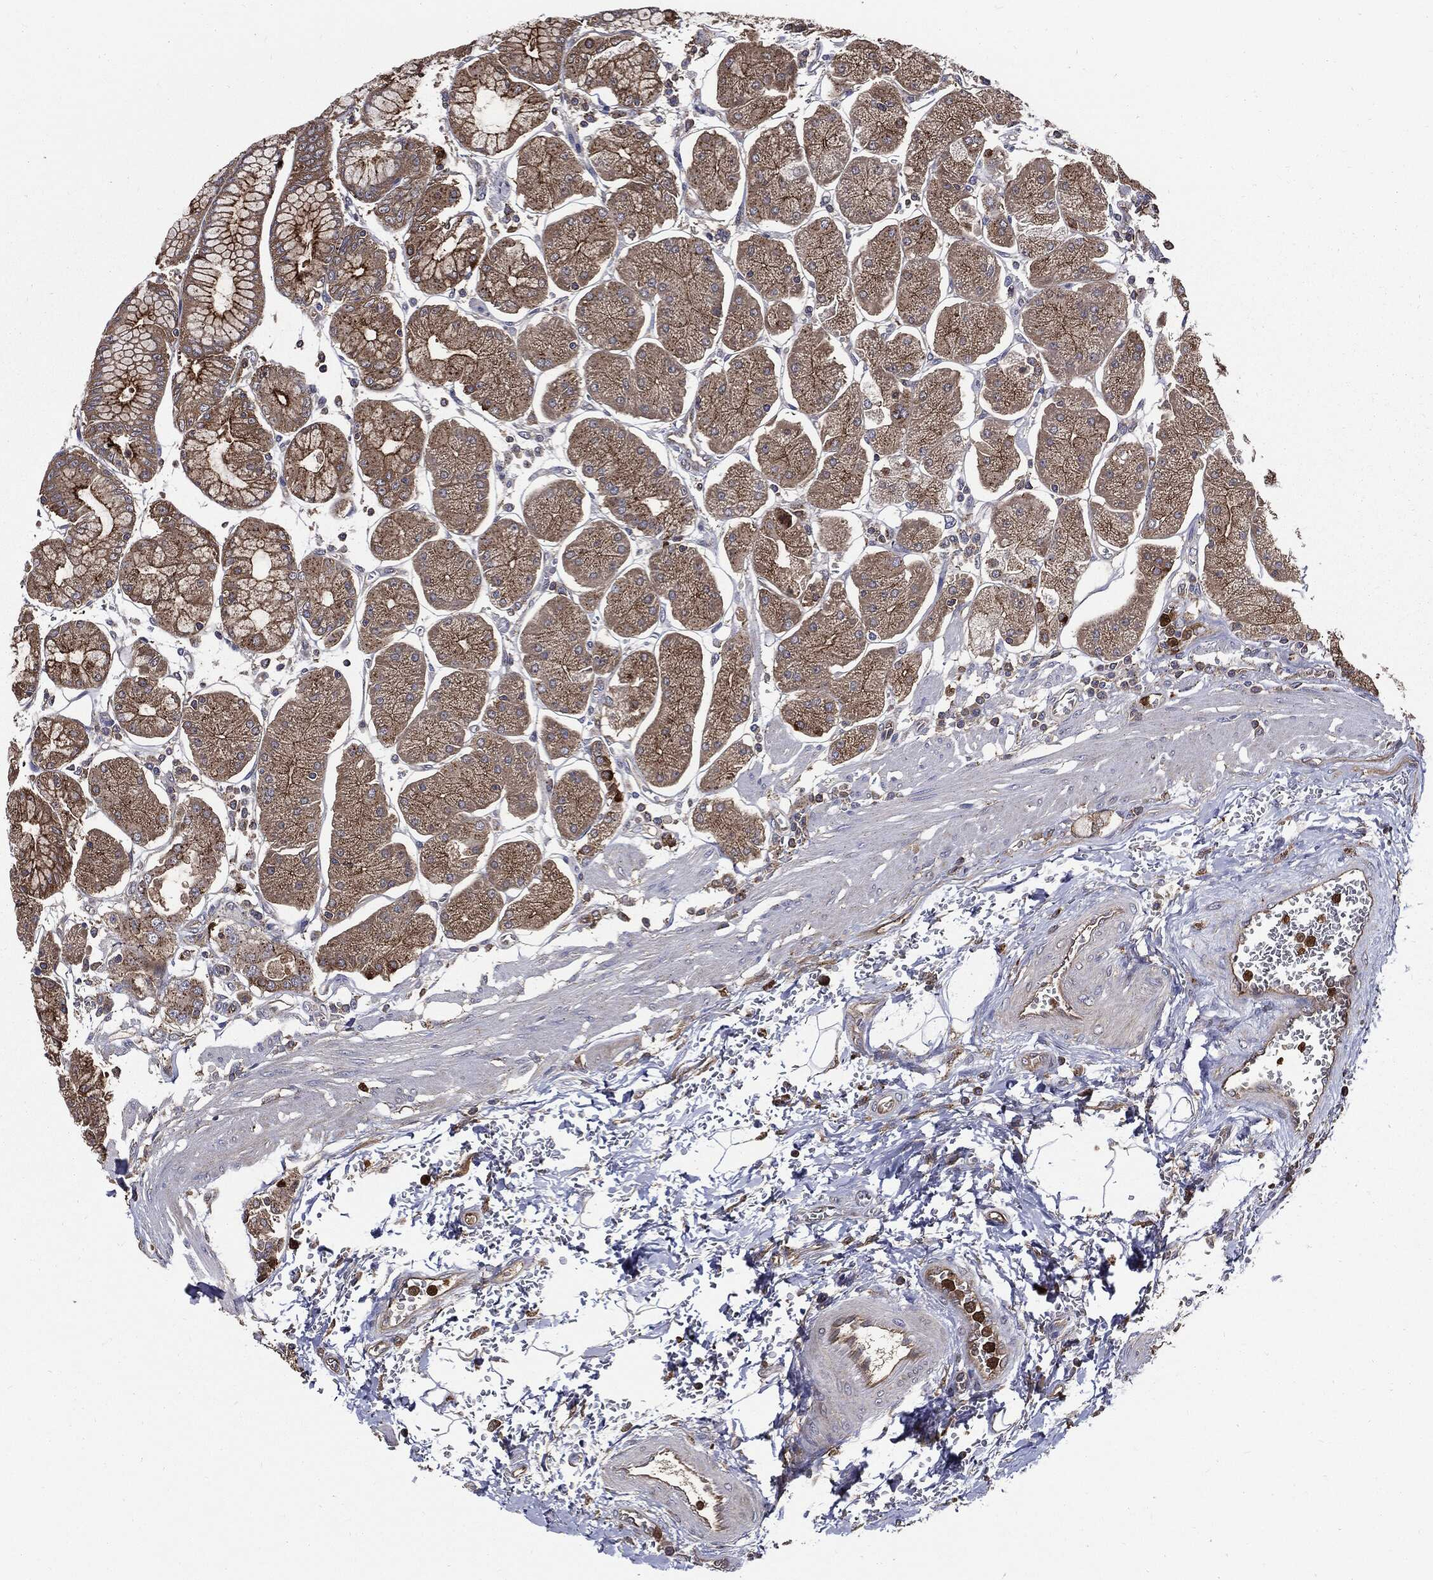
{"staining": {"intensity": "strong", "quantity": "25%-75%", "location": "cytoplasmic/membranous"}, "tissue": "stomach", "cell_type": "Glandular cells", "image_type": "normal", "snomed": [{"axis": "morphology", "description": "Normal tissue, NOS"}, {"axis": "morphology", "description": "Adenocarcinoma, NOS"}, {"axis": "topography", "description": "Stomach, upper"}, {"axis": "topography", "description": "Stomach"}], "caption": "Immunohistochemistry (DAB (3,3'-diaminobenzidine)) staining of unremarkable stomach displays strong cytoplasmic/membranous protein expression in about 25%-75% of glandular cells. The staining is performed using DAB (3,3'-diaminobenzidine) brown chromogen to label protein expression. The nuclei are counter-stained blue using hematoxylin.", "gene": "PDCD6IP", "patient": {"sex": "male", "age": 76}}